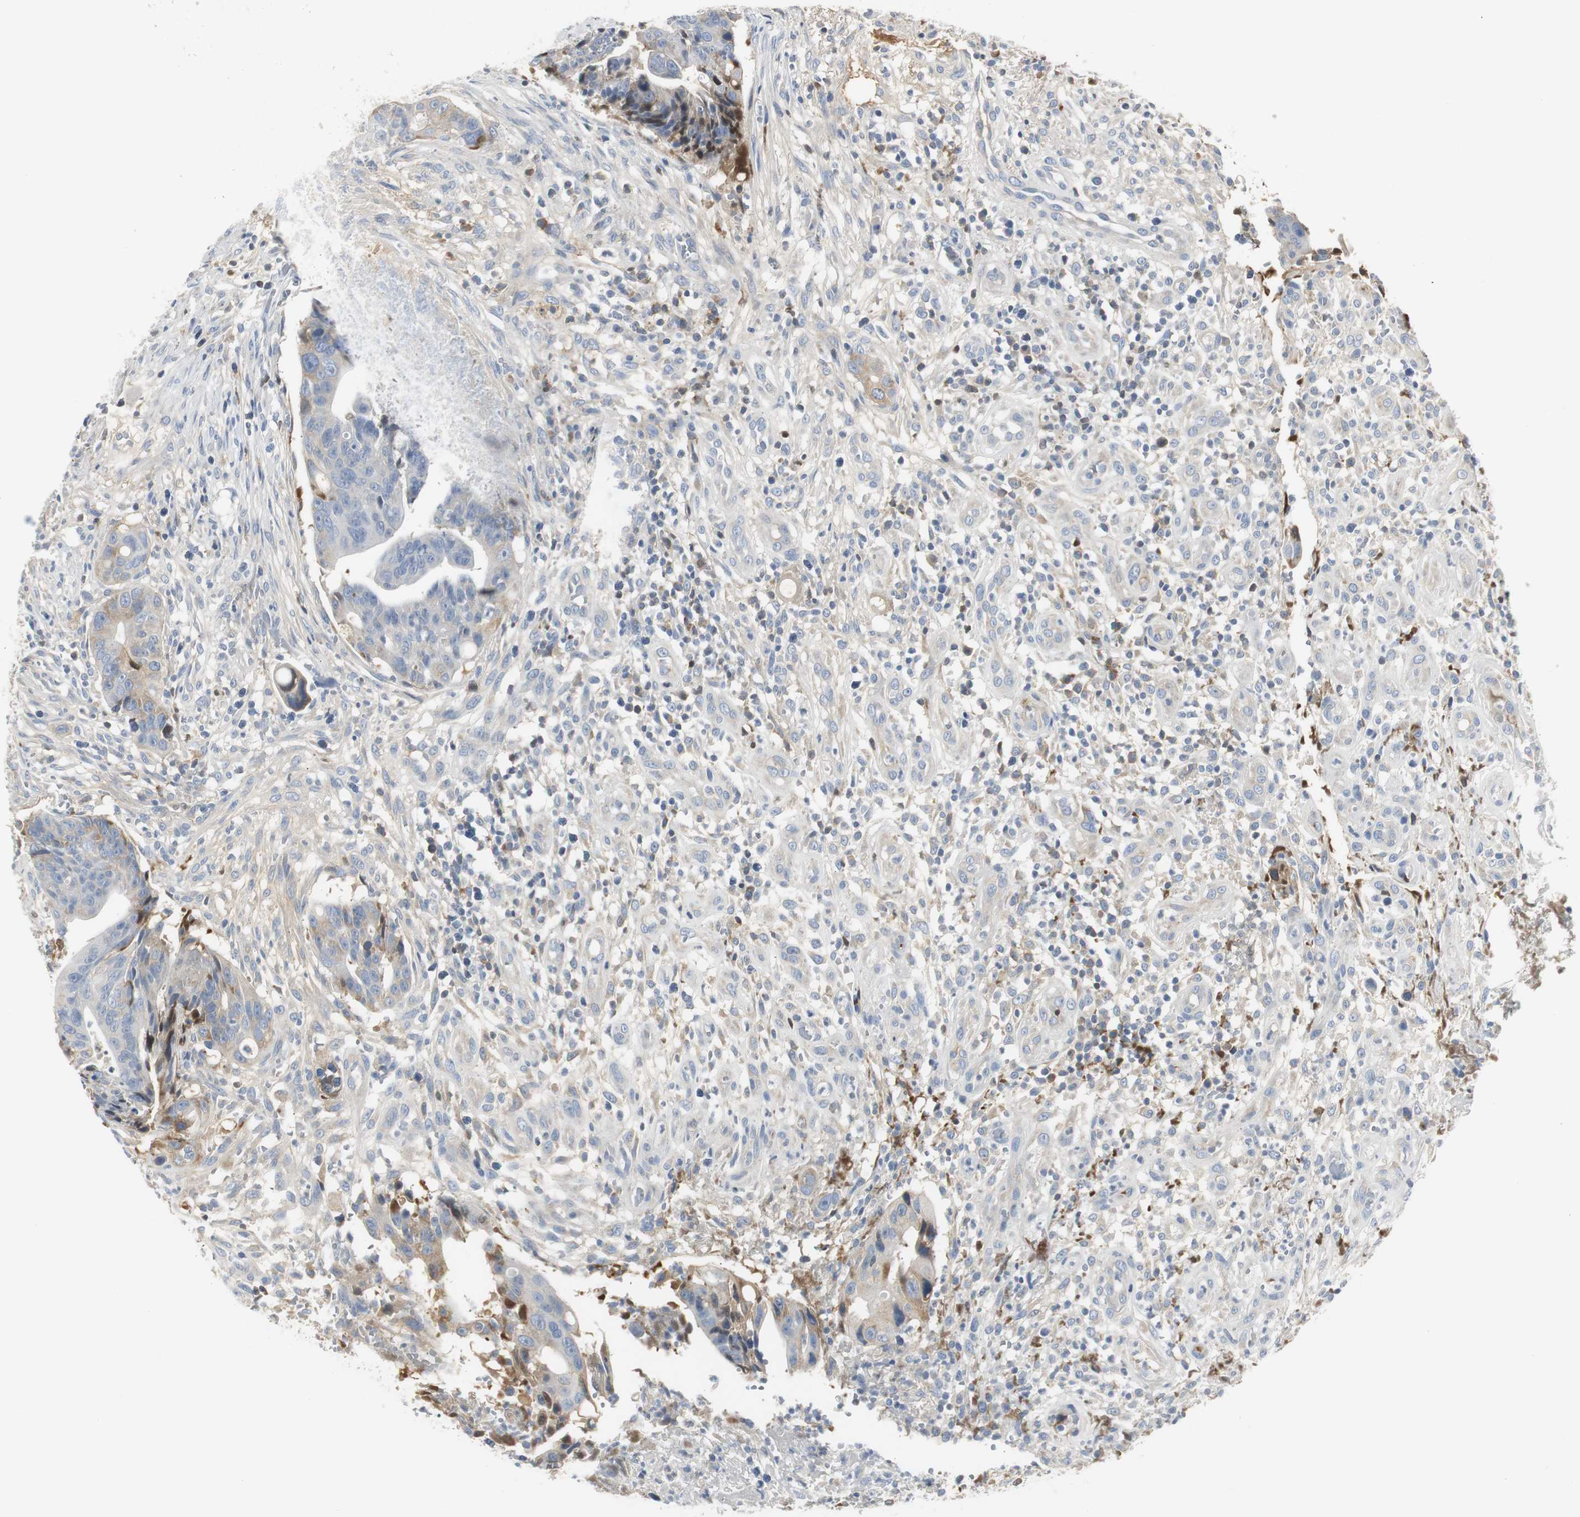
{"staining": {"intensity": "weak", "quantity": "25%-75%", "location": "cytoplasmic/membranous"}, "tissue": "colorectal cancer", "cell_type": "Tumor cells", "image_type": "cancer", "snomed": [{"axis": "morphology", "description": "Adenocarcinoma, NOS"}, {"axis": "topography", "description": "Colon"}], "caption": "Adenocarcinoma (colorectal) stained with DAB IHC reveals low levels of weak cytoplasmic/membranous staining in about 25%-75% of tumor cells.", "gene": "SERPINF1", "patient": {"sex": "female", "age": 57}}